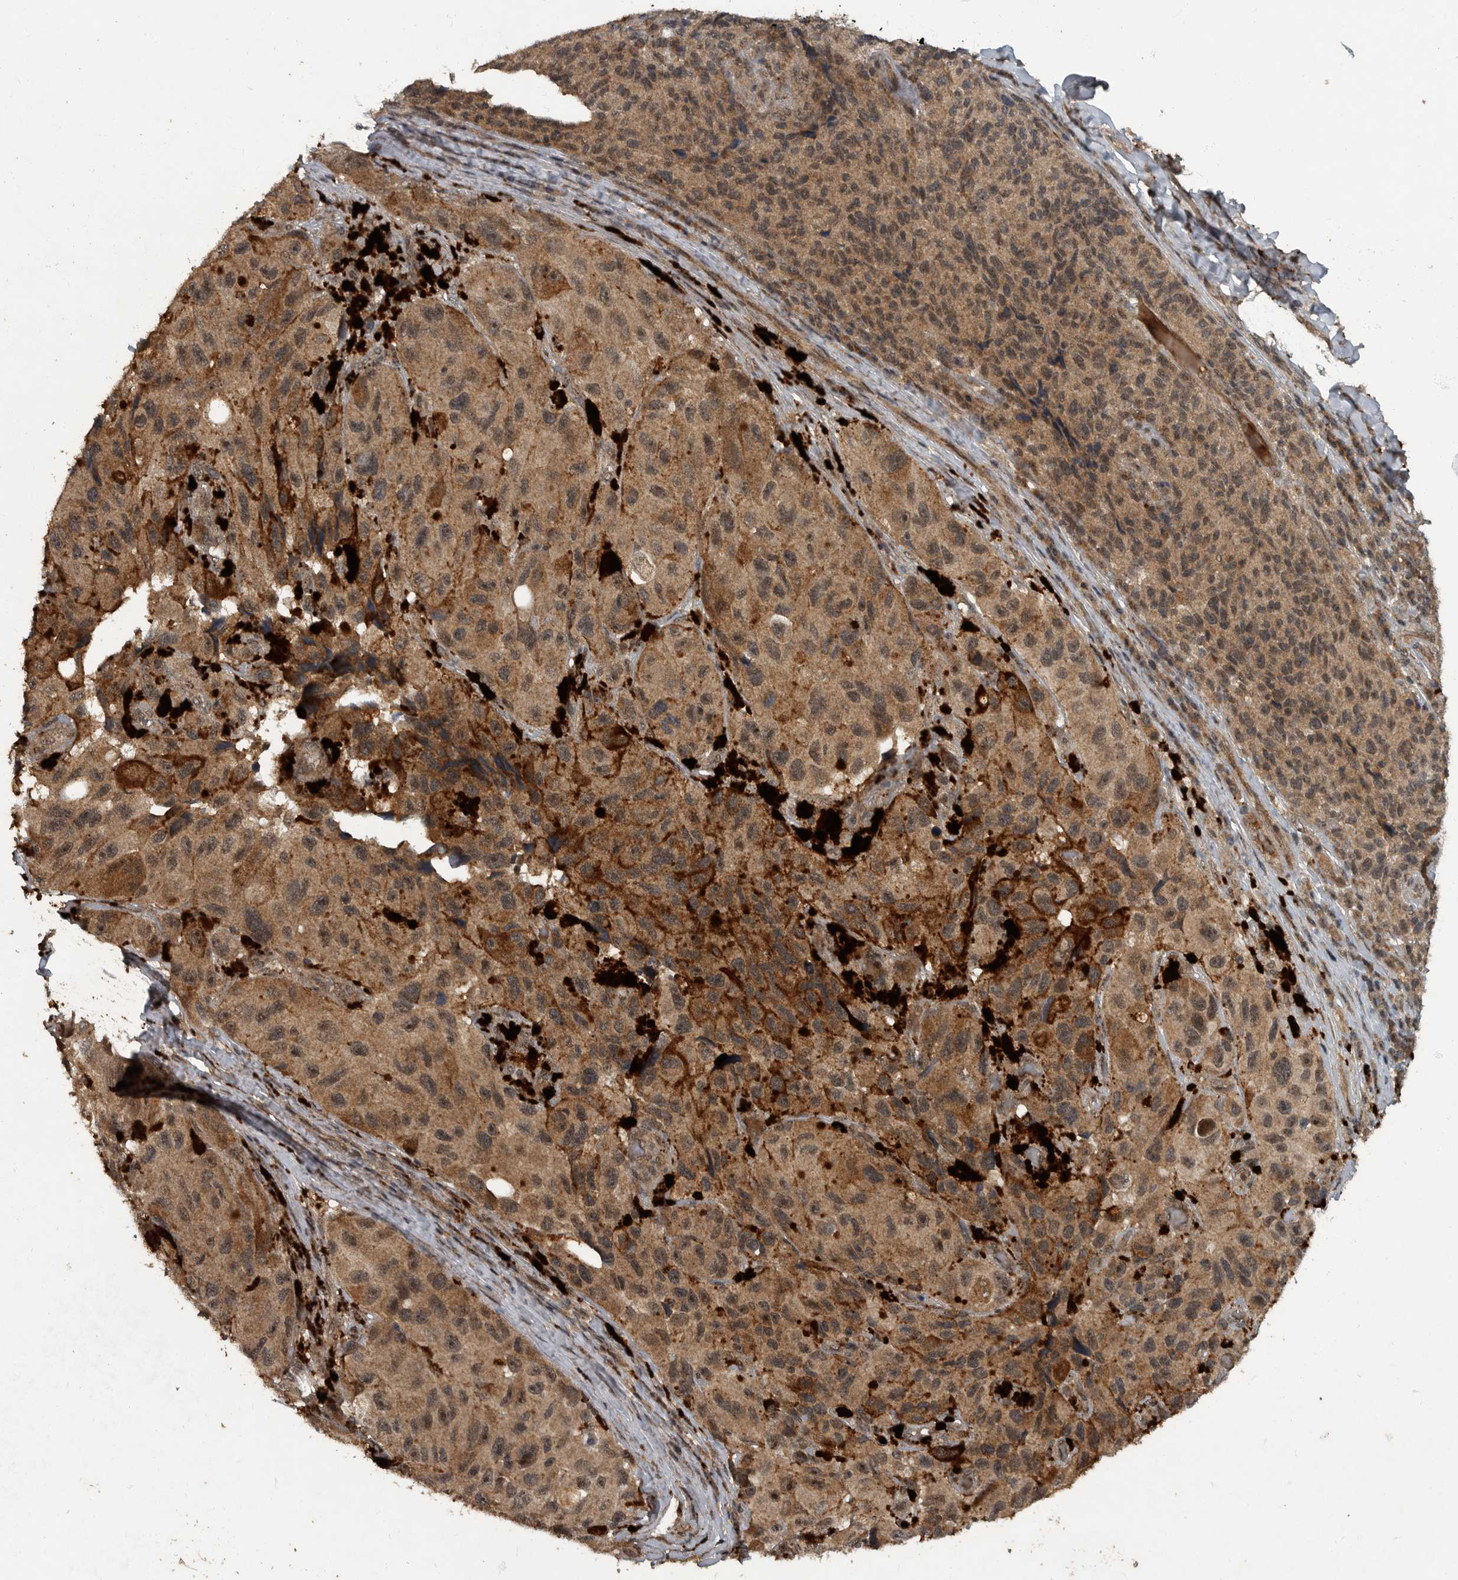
{"staining": {"intensity": "moderate", "quantity": ">75%", "location": "cytoplasmic/membranous"}, "tissue": "melanoma", "cell_type": "Tumor cells", "image_type": "cancer", "snomed": [{"axis": "morphology", "description": "Malignant melanoma, NOS"}, {"axis": "topography", "description": "Skin"}], "caption": "Malignant melanoma stained with IHC displays moderate cytoplasmic/membranous expression in approximately >75% of tumor cells. (DAB (3,3'-diaminobenzidine) = brown stain, brightfield microscopy at high magnification).", "gene": "FOXO1", "patient": {"sex": "female", "age": 73}}